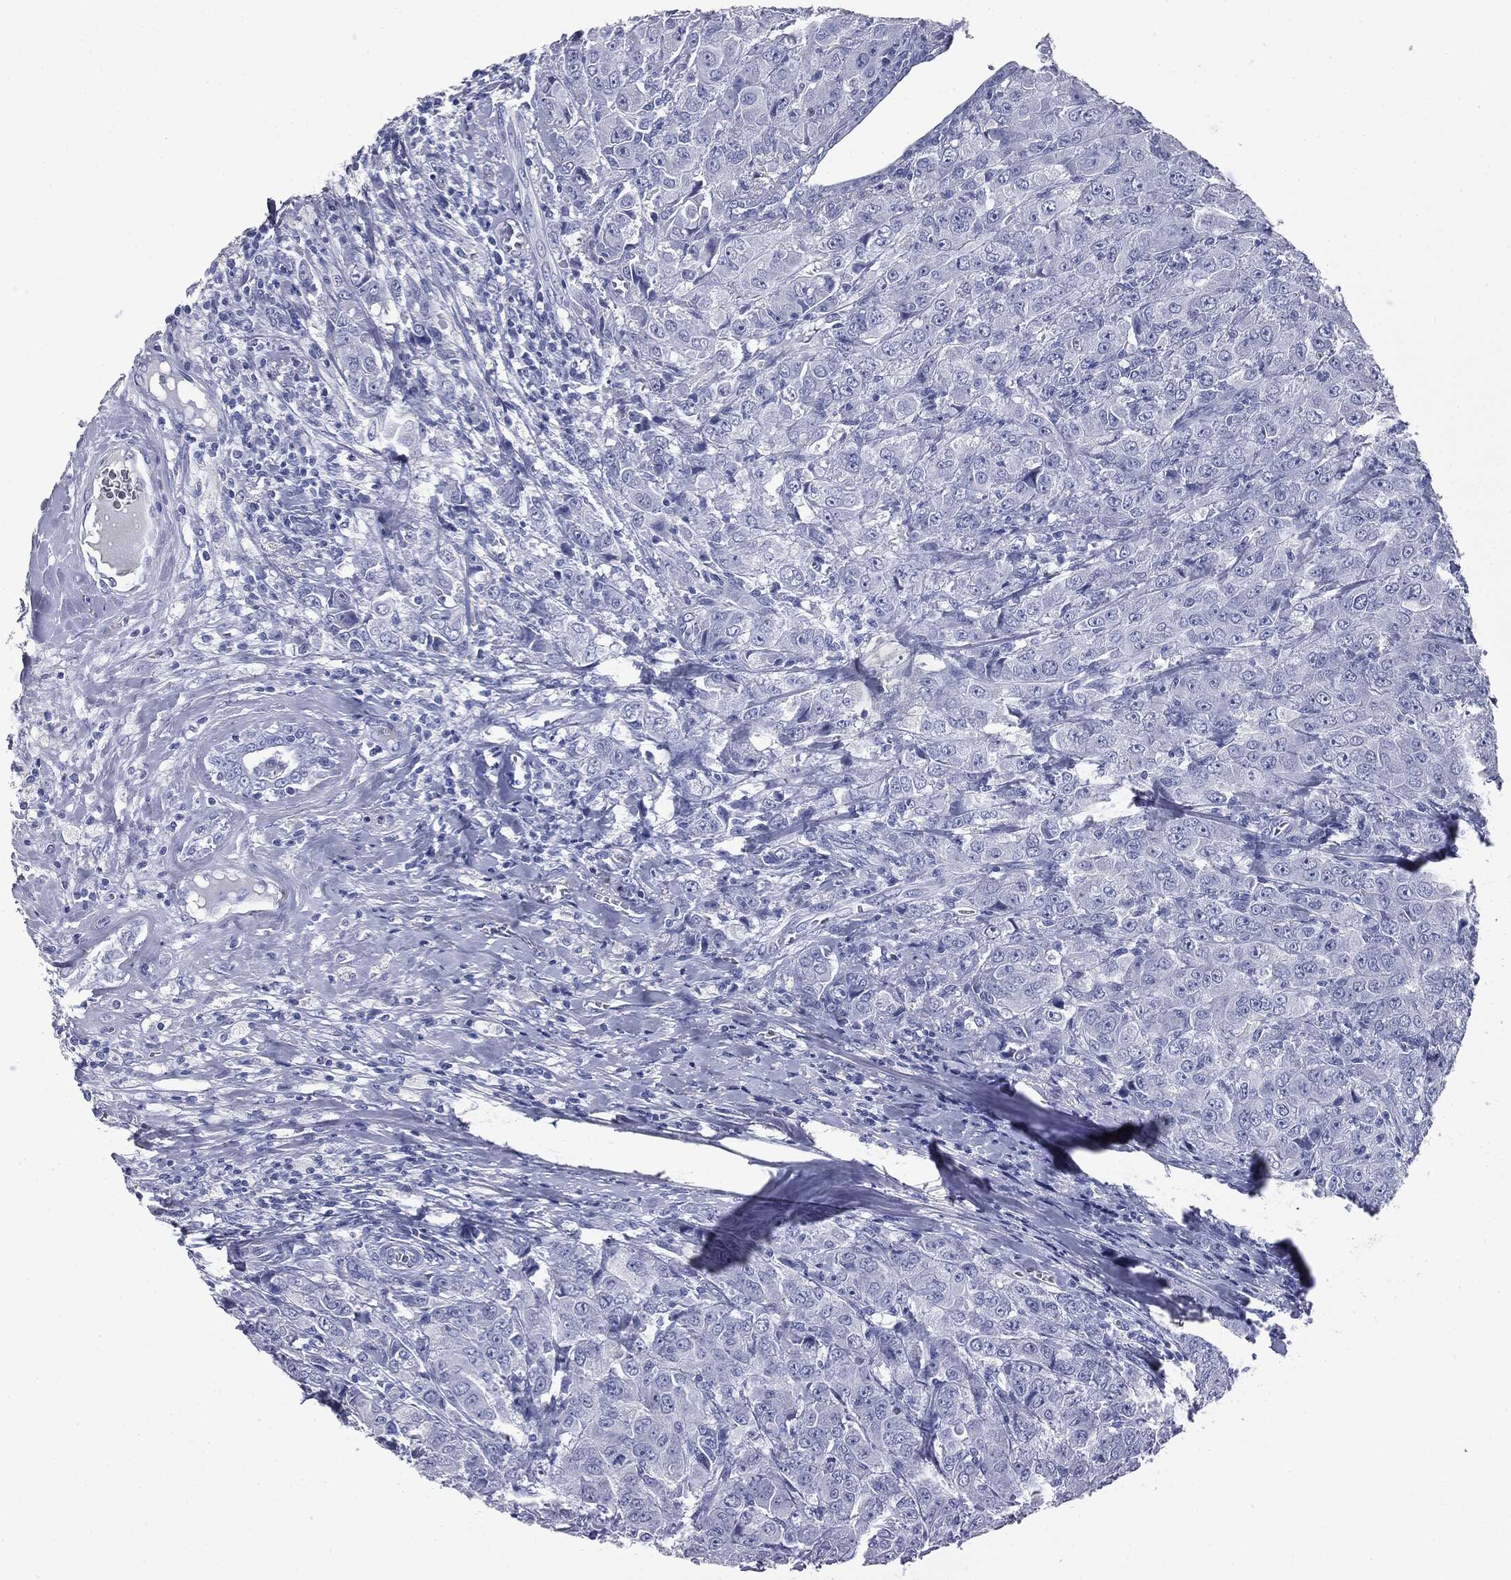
{"staining": {"intensity": "negative", "quantity": "none", "location": "none"}, "tissue": "breast cancer", "cell_type": "Tumor cells", "image_type": "cancer", "snomed": [{"axis": "morphology", "description": "Duct carcinoma"}, {"axis": "topography", "description": "Breast"}], "caption": "Immunohistochemistry of human breast cancer (invasive ductal carcinoma) reveals no positivity in tumor cells.", "gene": "ATP2A1", "patient": {"sex": "female", "age": 43}}